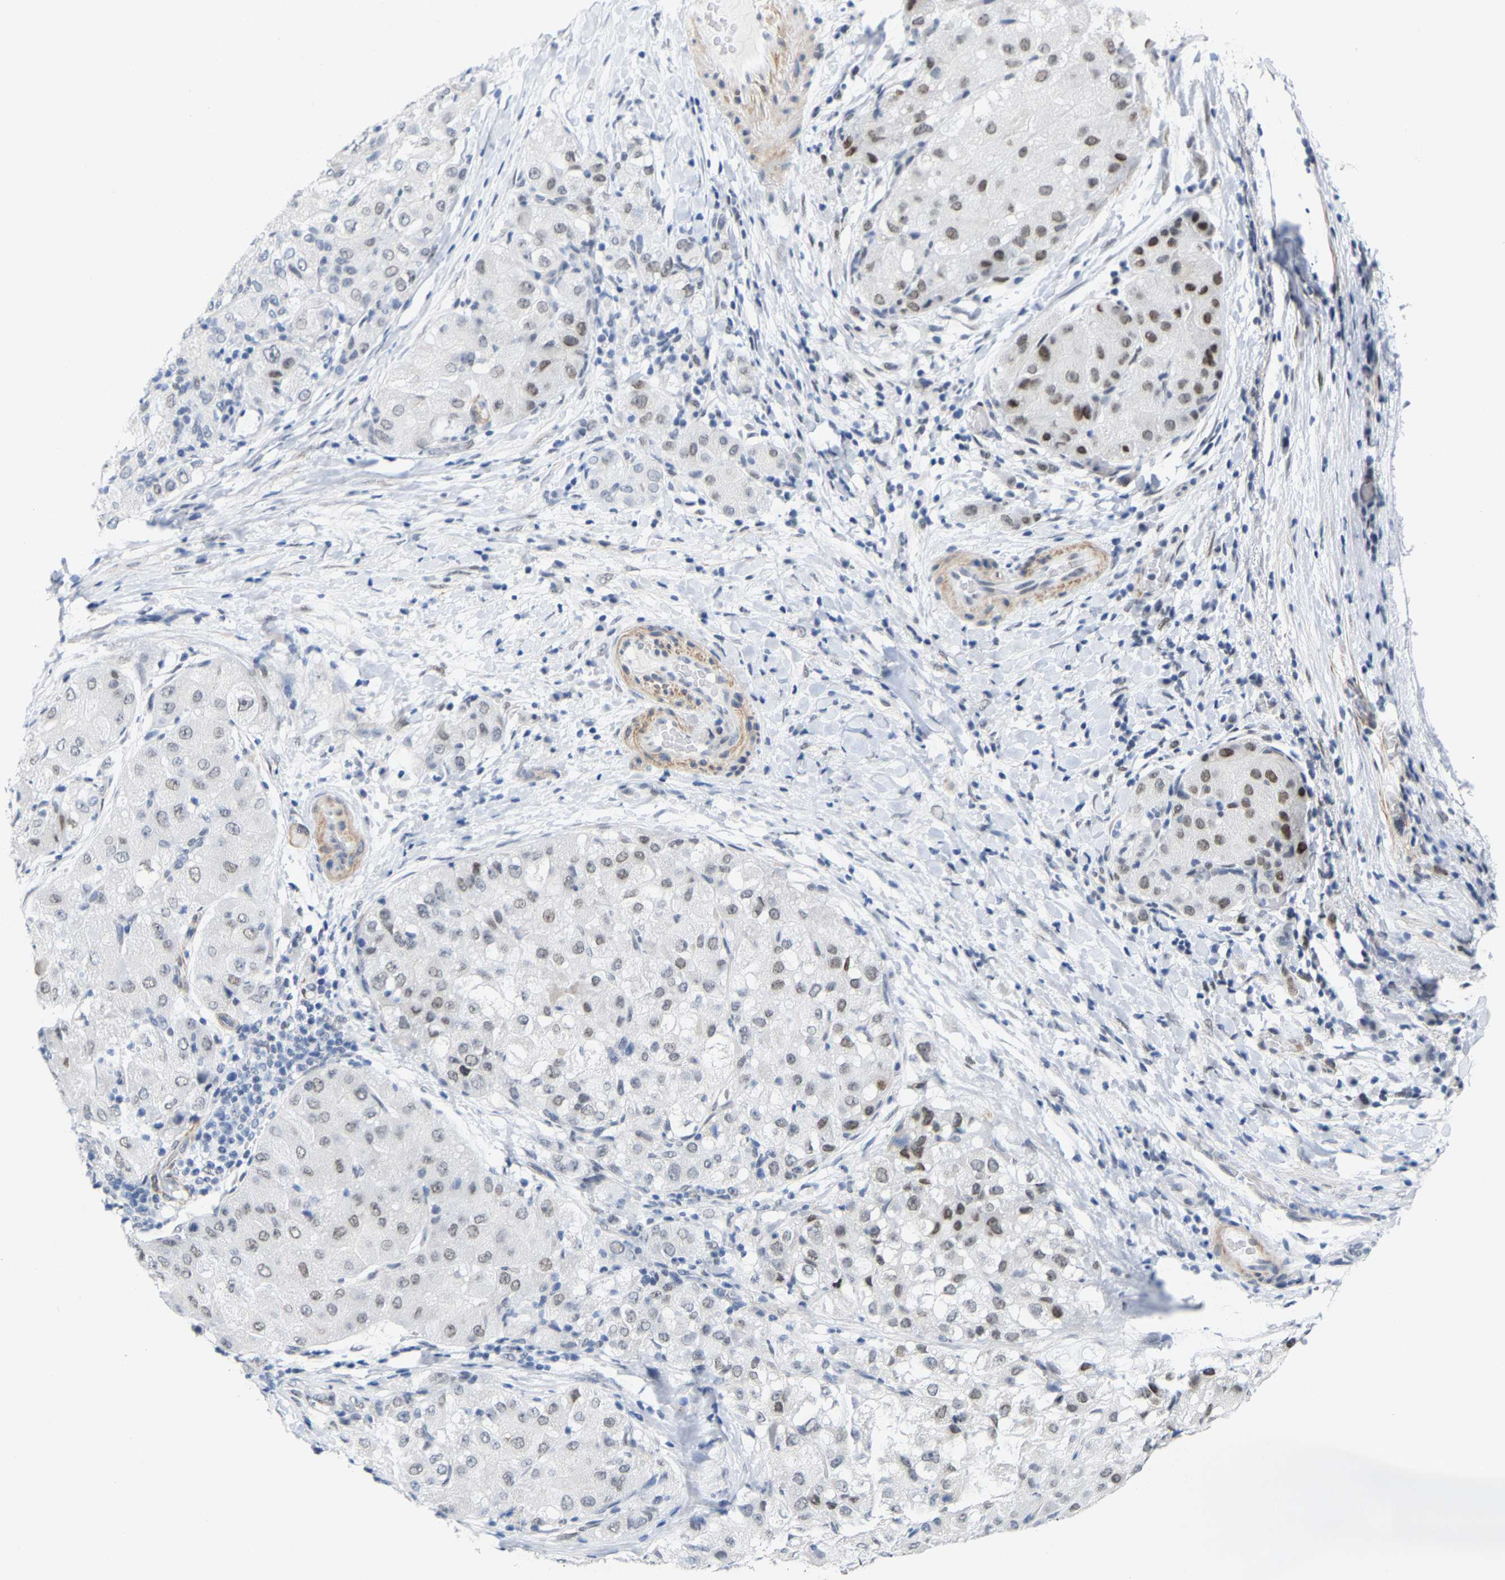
{"staining": {"intensity": "moderate", "quantity": "25%-75%", "location": "nuclear"}, "tissue": "liver cancer", "cell_type": "Tumor cells", "image_type": "cancer", "snomed": [{"axis": "morphology", "description": "Carcinoma, Hepatocellular, NOS"}, {"axis": "topography", "description": "Liver"}], "caption": "Immunohistochemical staining of liver cancer (hepatocellular carcinoma) demonstrates moderate nuclear protein staining in about 25%-75% of tumor cells. Using DAB (brown) and hematoxylin (blue) stains, captured at high magnification using brightfield microscopy.", "gene": "FAM180A", "patient": {"sex": "male", "age": 80}}